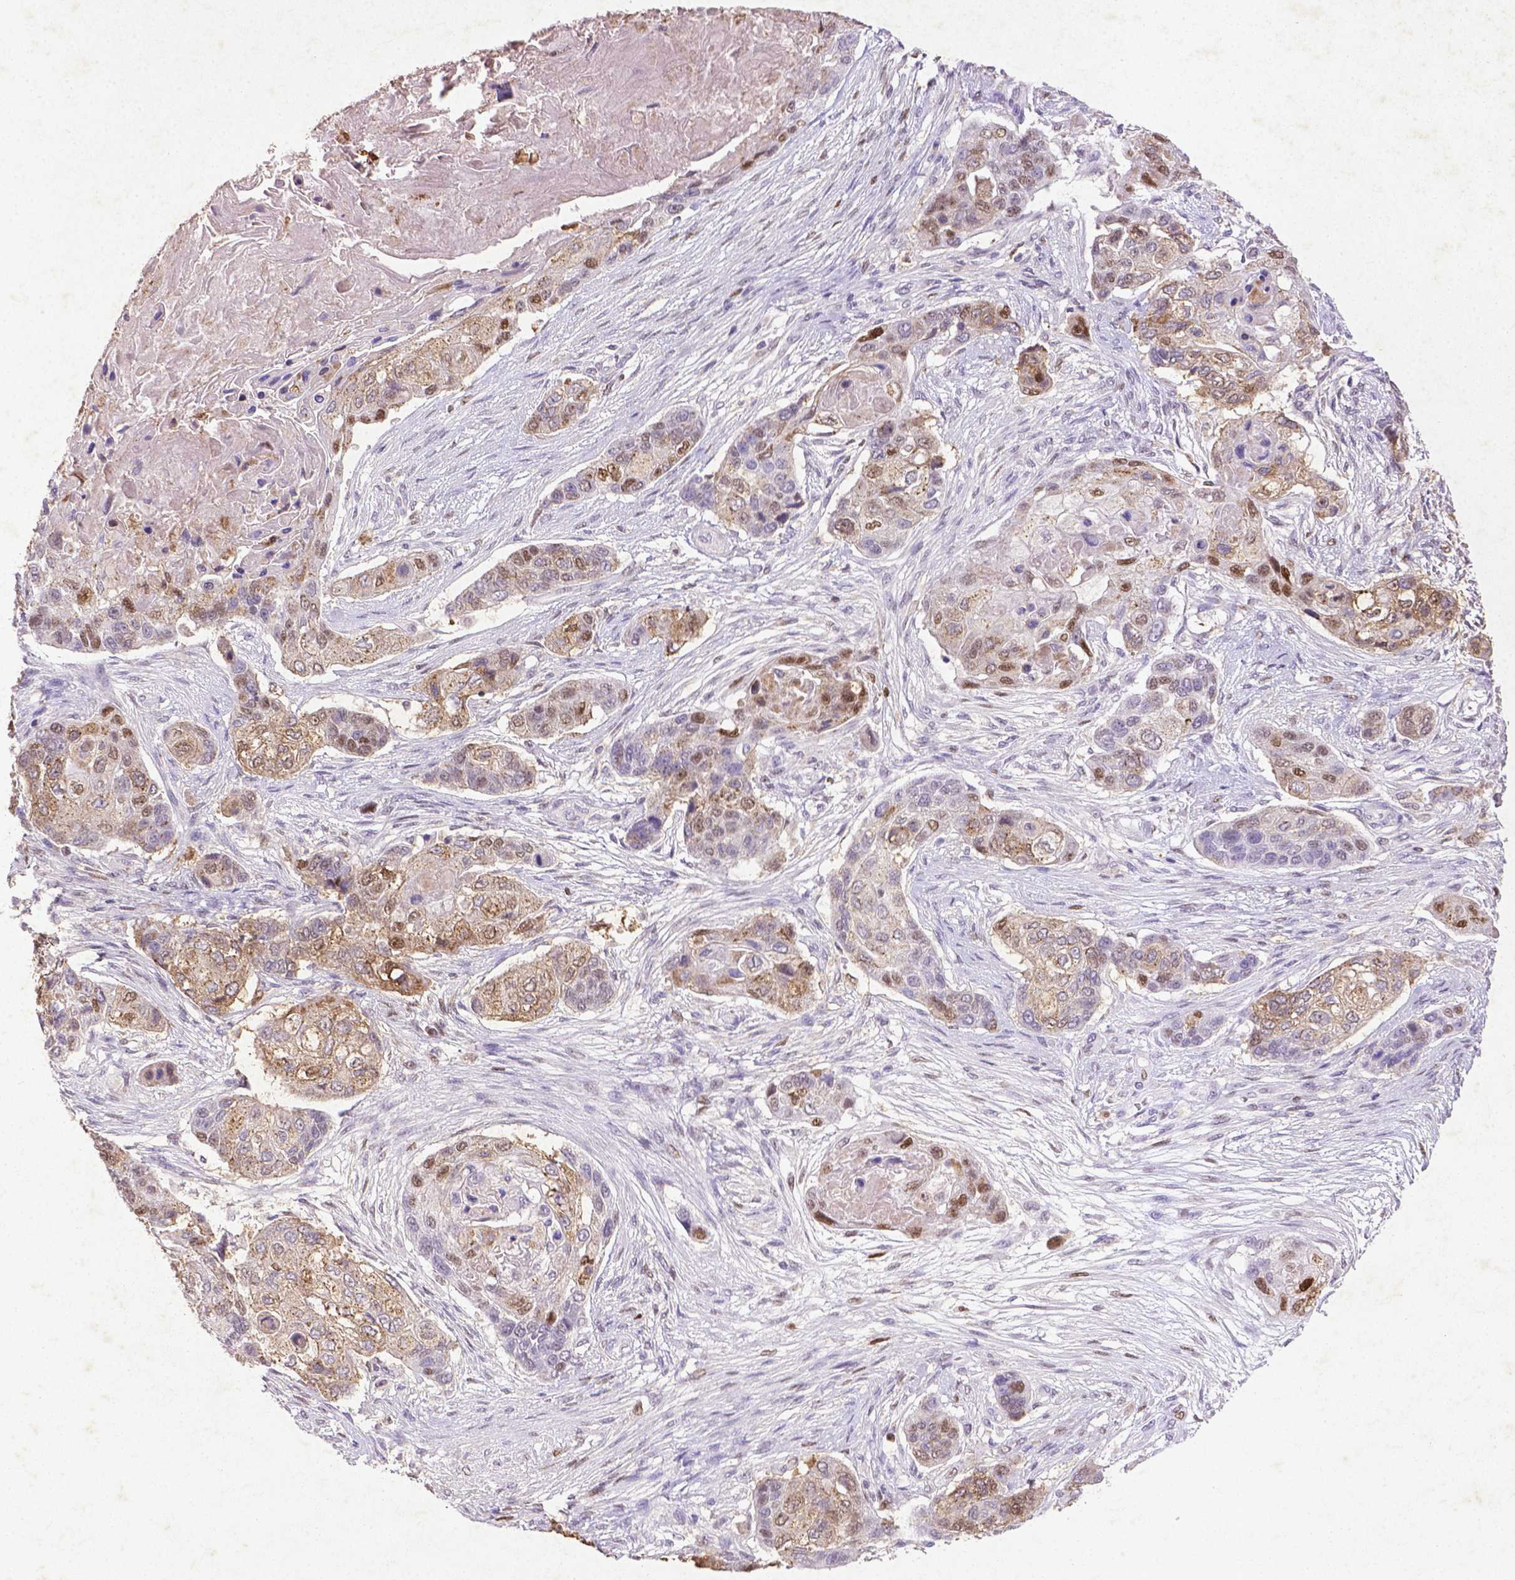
{"staining": {"intensity": "moderate", "quantity": "25%-75%", "location": "cytoplasmic/membranous,nuclear"}, "tissue": "lung cancer", "cell_type": "Tumor cells", "image_type": "cancer", "snomed": [{"axis": "morphology", "description": "Squamous cell carcinoma, NOS"}, {"axis": "topography", "description": "Lung"}], "caption": "Approximately 25%-75% of tumor cells in squamous cell carcinoma (lung) show moderate cytoplasmic/membranous and nuclear protein positivity as visualized by brown immunohistochemical staining.", "gene": "CDKN1A", "patient": {"sex": "male", "age": 69}}